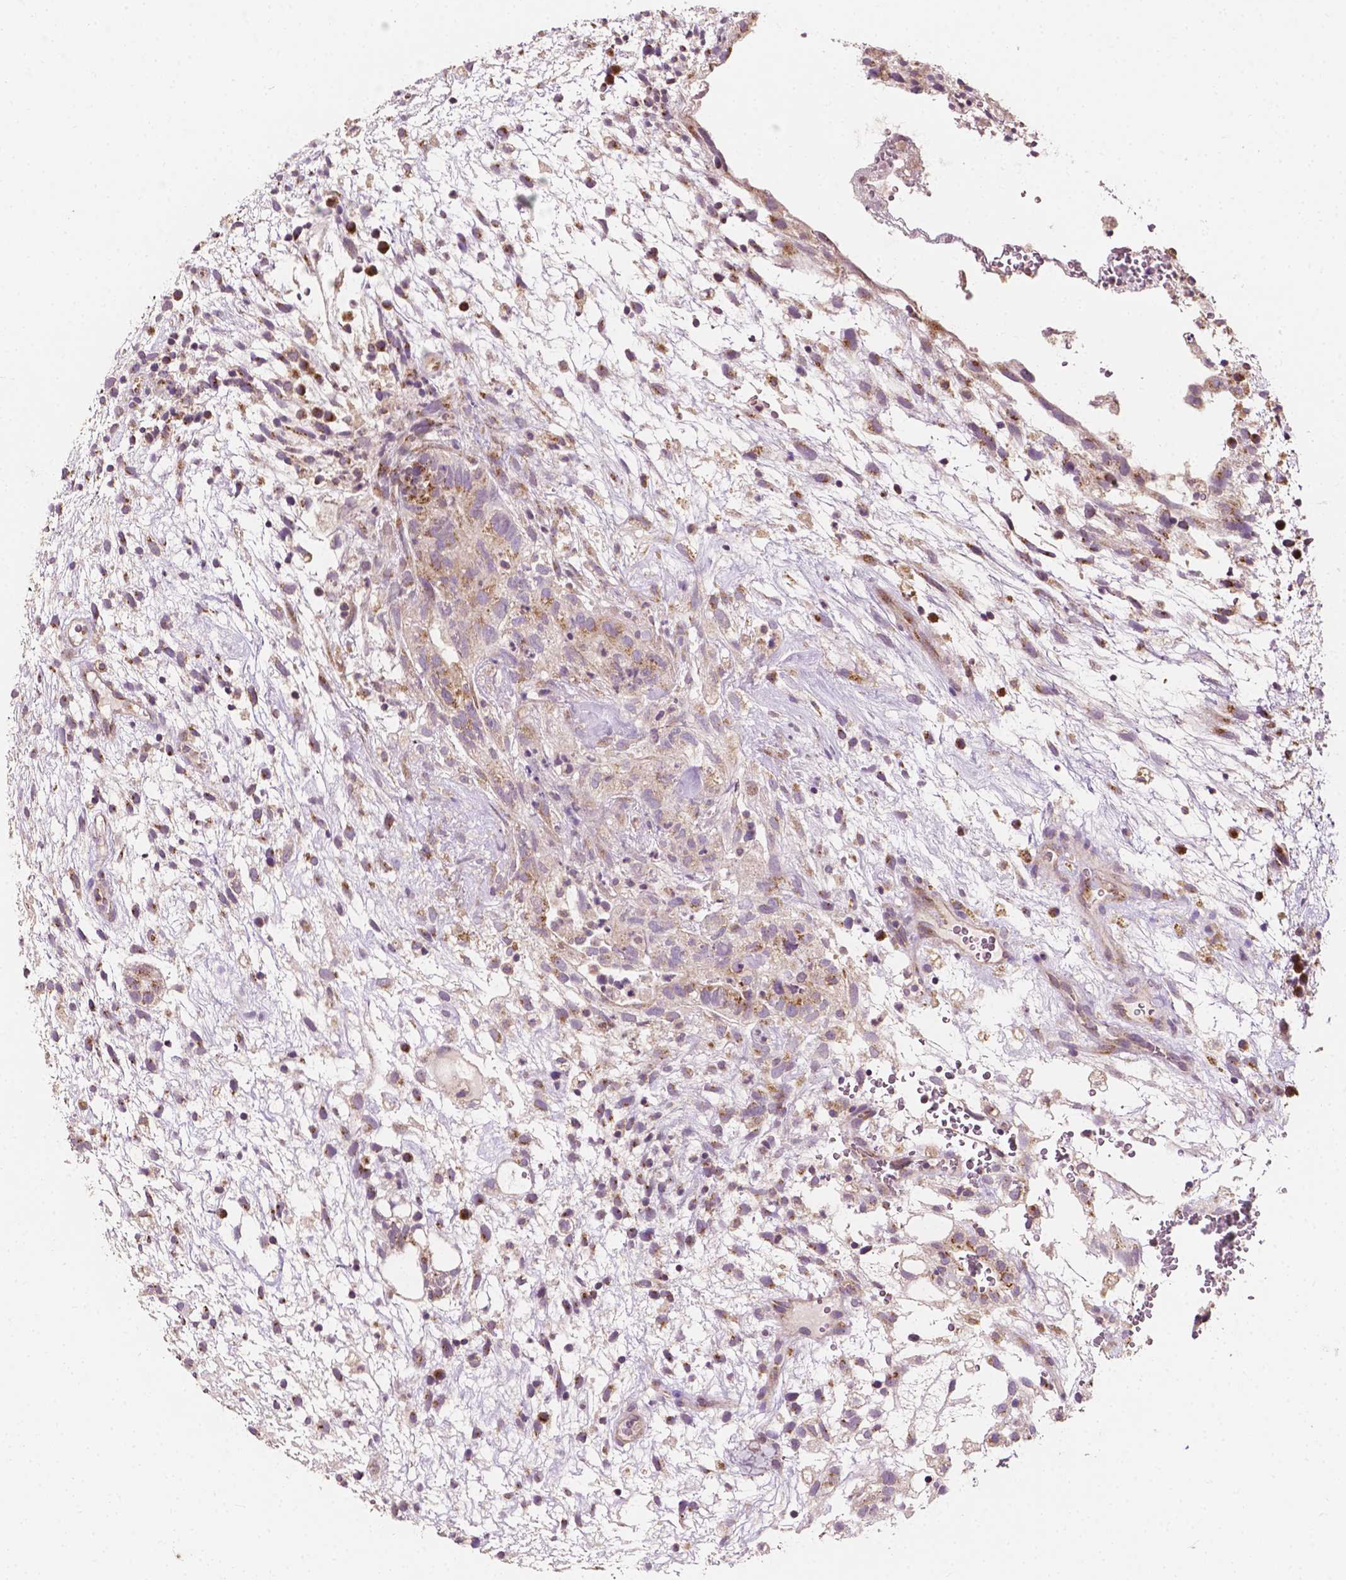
{"staining": {"intensity": "weak", "quantity": "25%-75%", "location": "cytoplasmic/membranous"}, "tissue": "testis cancer", "cell_type": "Tumor cells", "image_type": "cancer", "snomed": [{"axis": "morphology", "description": "Normal tissue, NOS"}, {"axis": "morphology", "description": "Carcinoma, Embryonal, NOS"}, {"axis": "topography", "description": "Testis"}], "caption": "A histopathology image of embryonal carcinoma (testis) stained for a protein demonstrates weak cytoplasmic/membranous brown staining in tumor cells.", "gene": "EBAG9", "patient": {"sex": "male", "age": 32}}